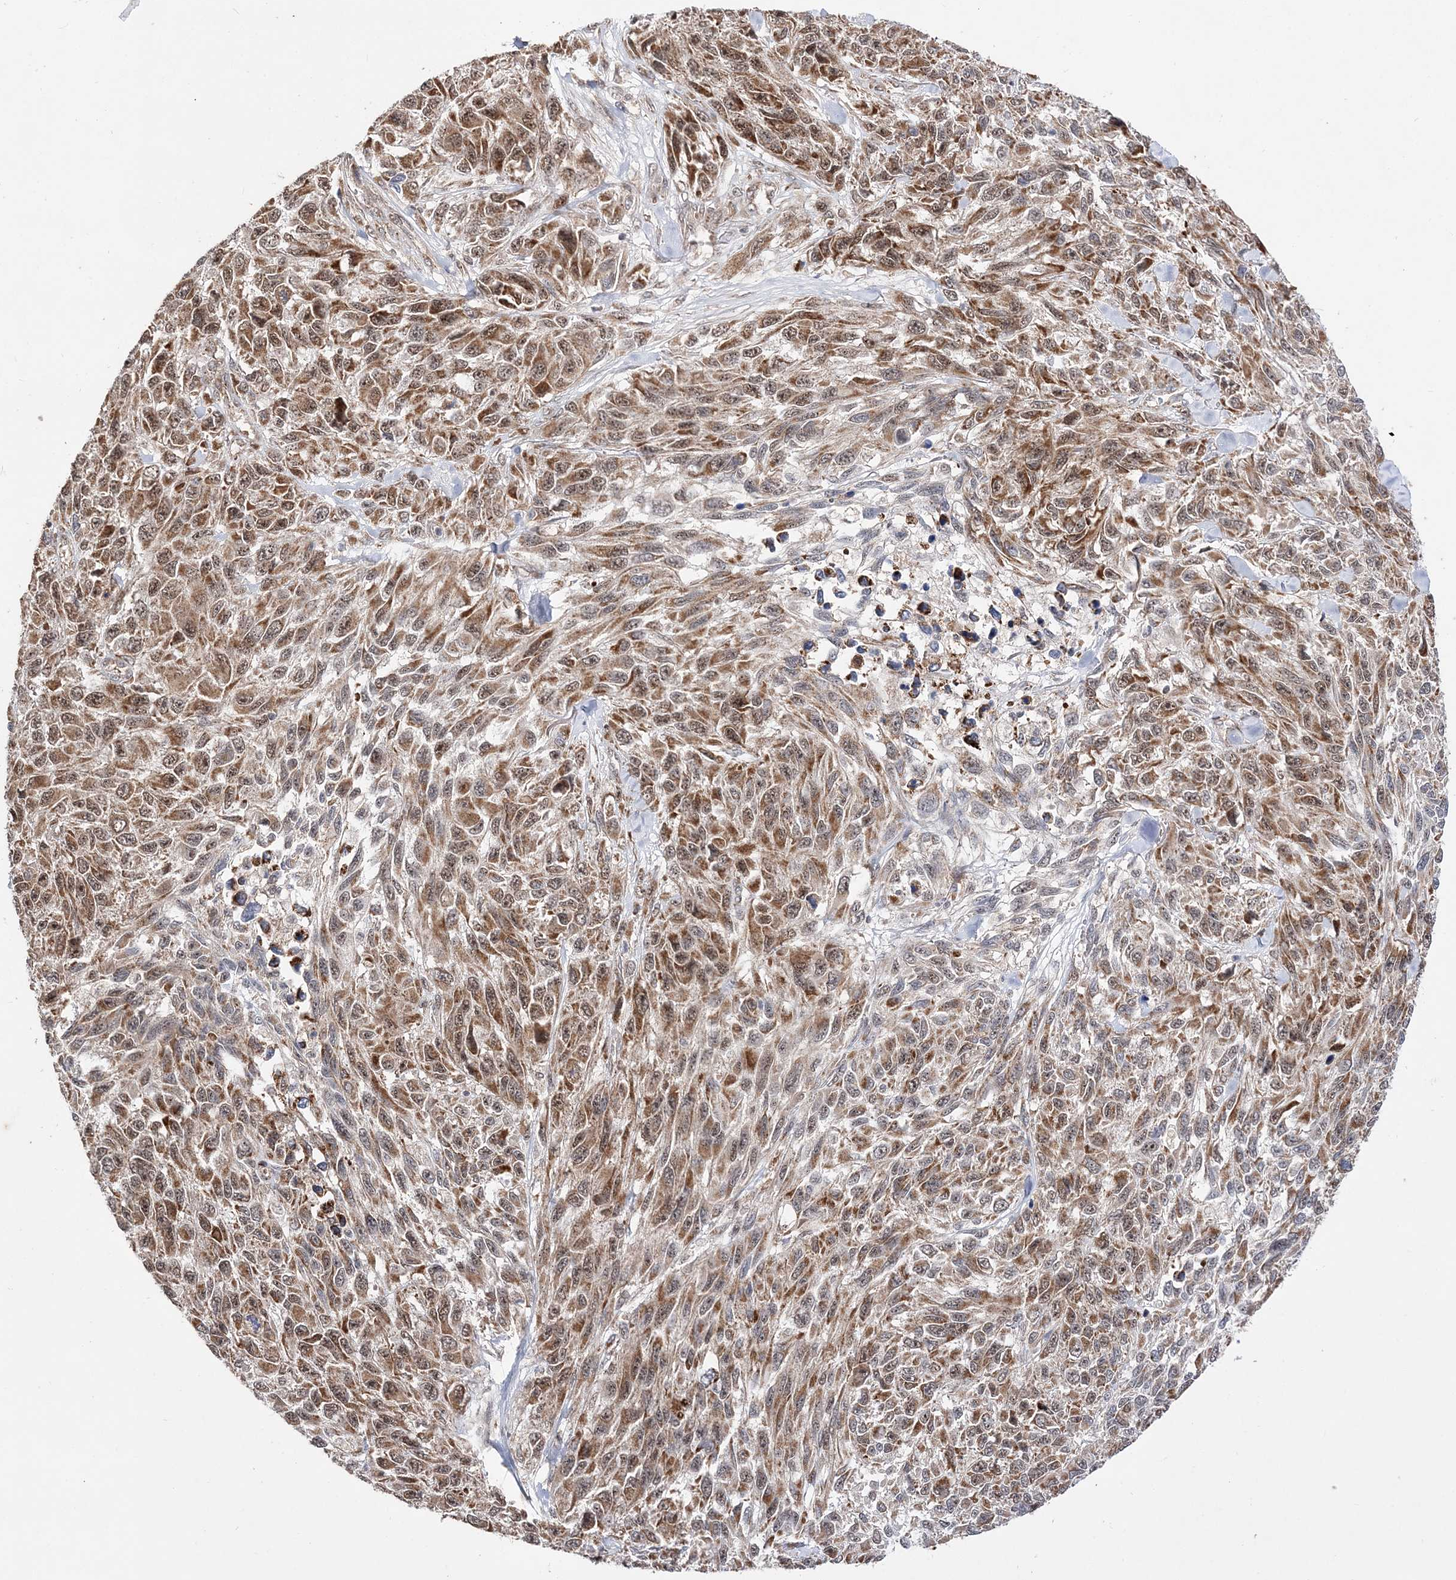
{"staining": {"intensity": "moderate", "quantity": ">75%", "location": "cytoplasmic/membranous,nuclear"}, "tissue": "melanoma", "cell_type": "Tumor cells", "image_type": "cancer", "snomed": [{"axis": "morphology", "description": "Malignant melanoma, NOS"}, {"axis": "topography", "description": "Skin"}], "caption": "Immunohistochemical staining of melanoma exhibits moderate cytoplasmic/membranous and nuclear protein positivity in approximately >75% of tumor cells. The protein is shown in brown color, while the nuclei are stained blue.", "gene": "DALRD3", "patient": {"sex": "female", "age": 96}}